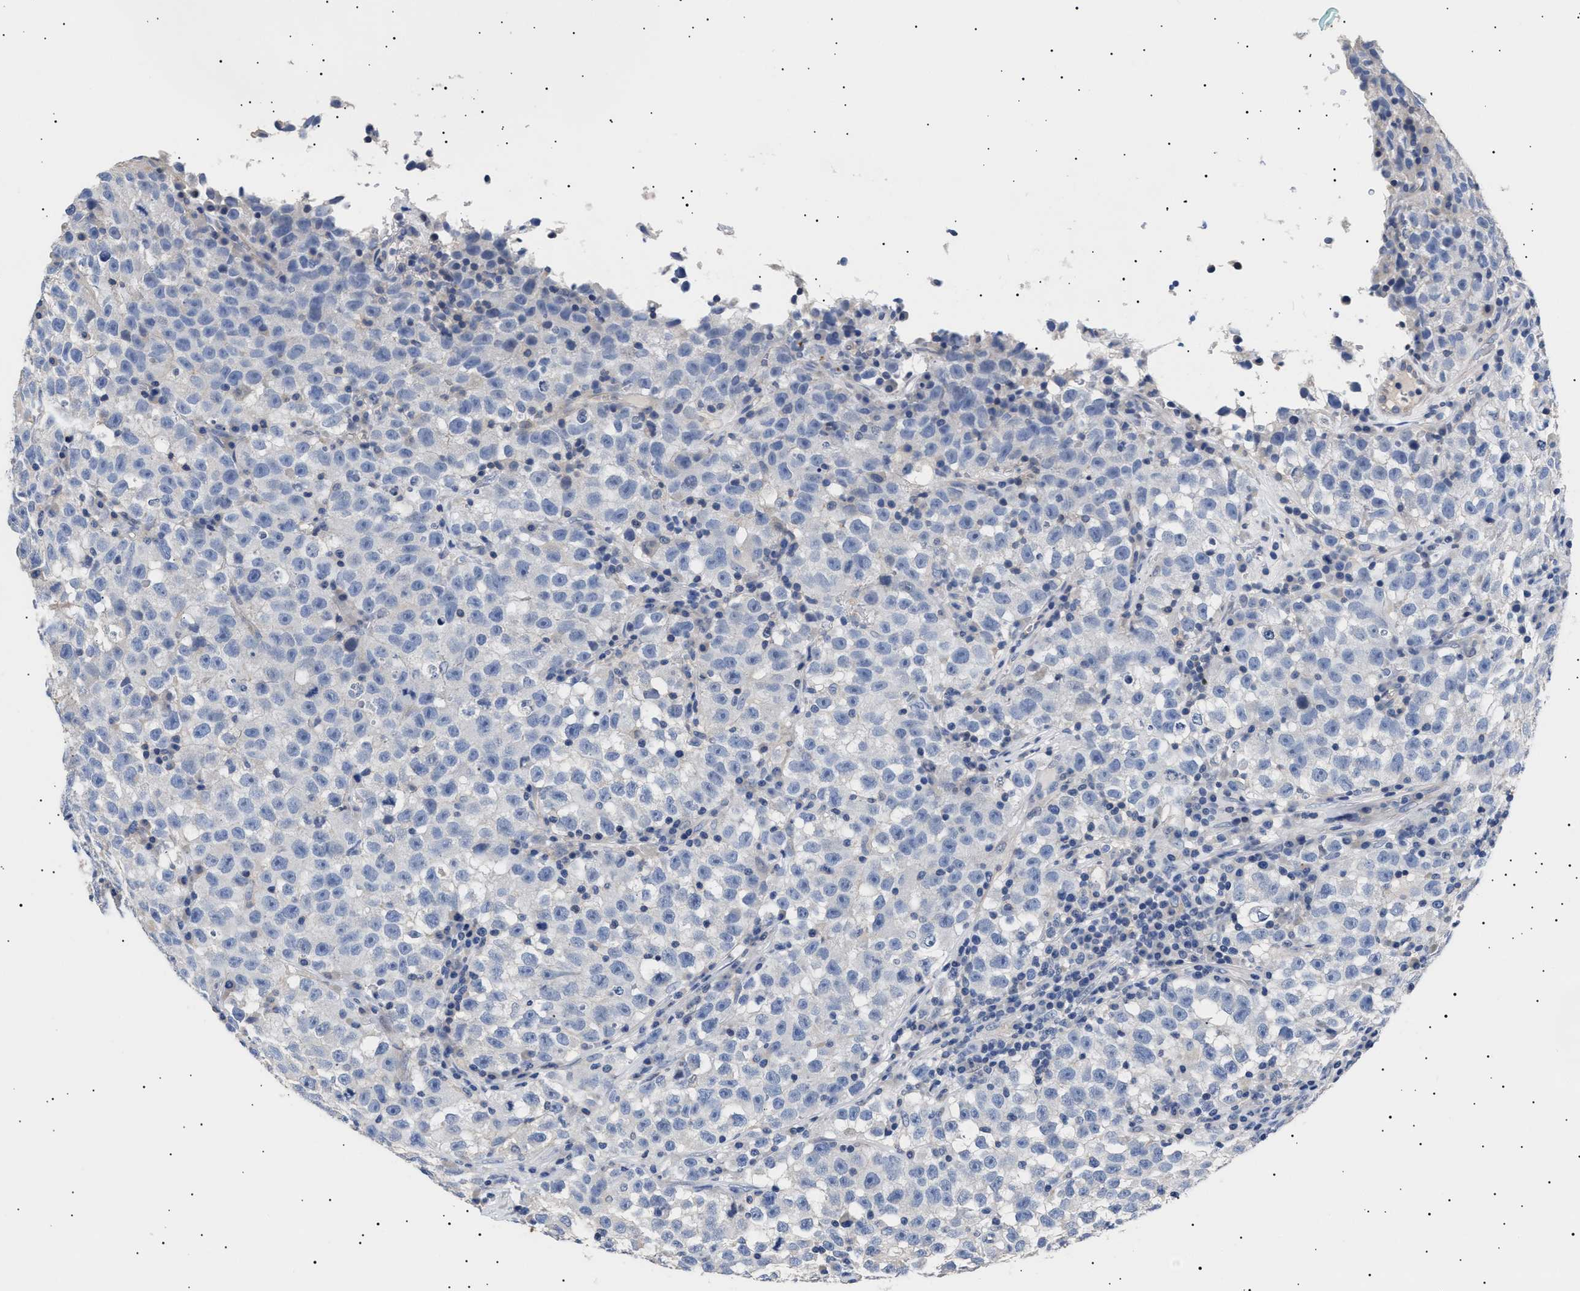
{"staining": {"intensity": "negative", "quantity": "none", "location": "none"}, "tissue": "testis cancer", "cell_type": "Tumor cells", "image_type": "cancer", "snomed": [{"axis": "morphology", "description": "Seminoma, NOS"}, {"axis": "topography", "description": "Testis"}], "caption": "This histopathology image is of testis cancer (seminoma) stained with immunohistochemistry to label a protein in brown with the nuclei are counter-stained blue. There is no staining in tumor cells.", "gene": "HEMGN", "patient": {"sex": "male", "age": 22}}